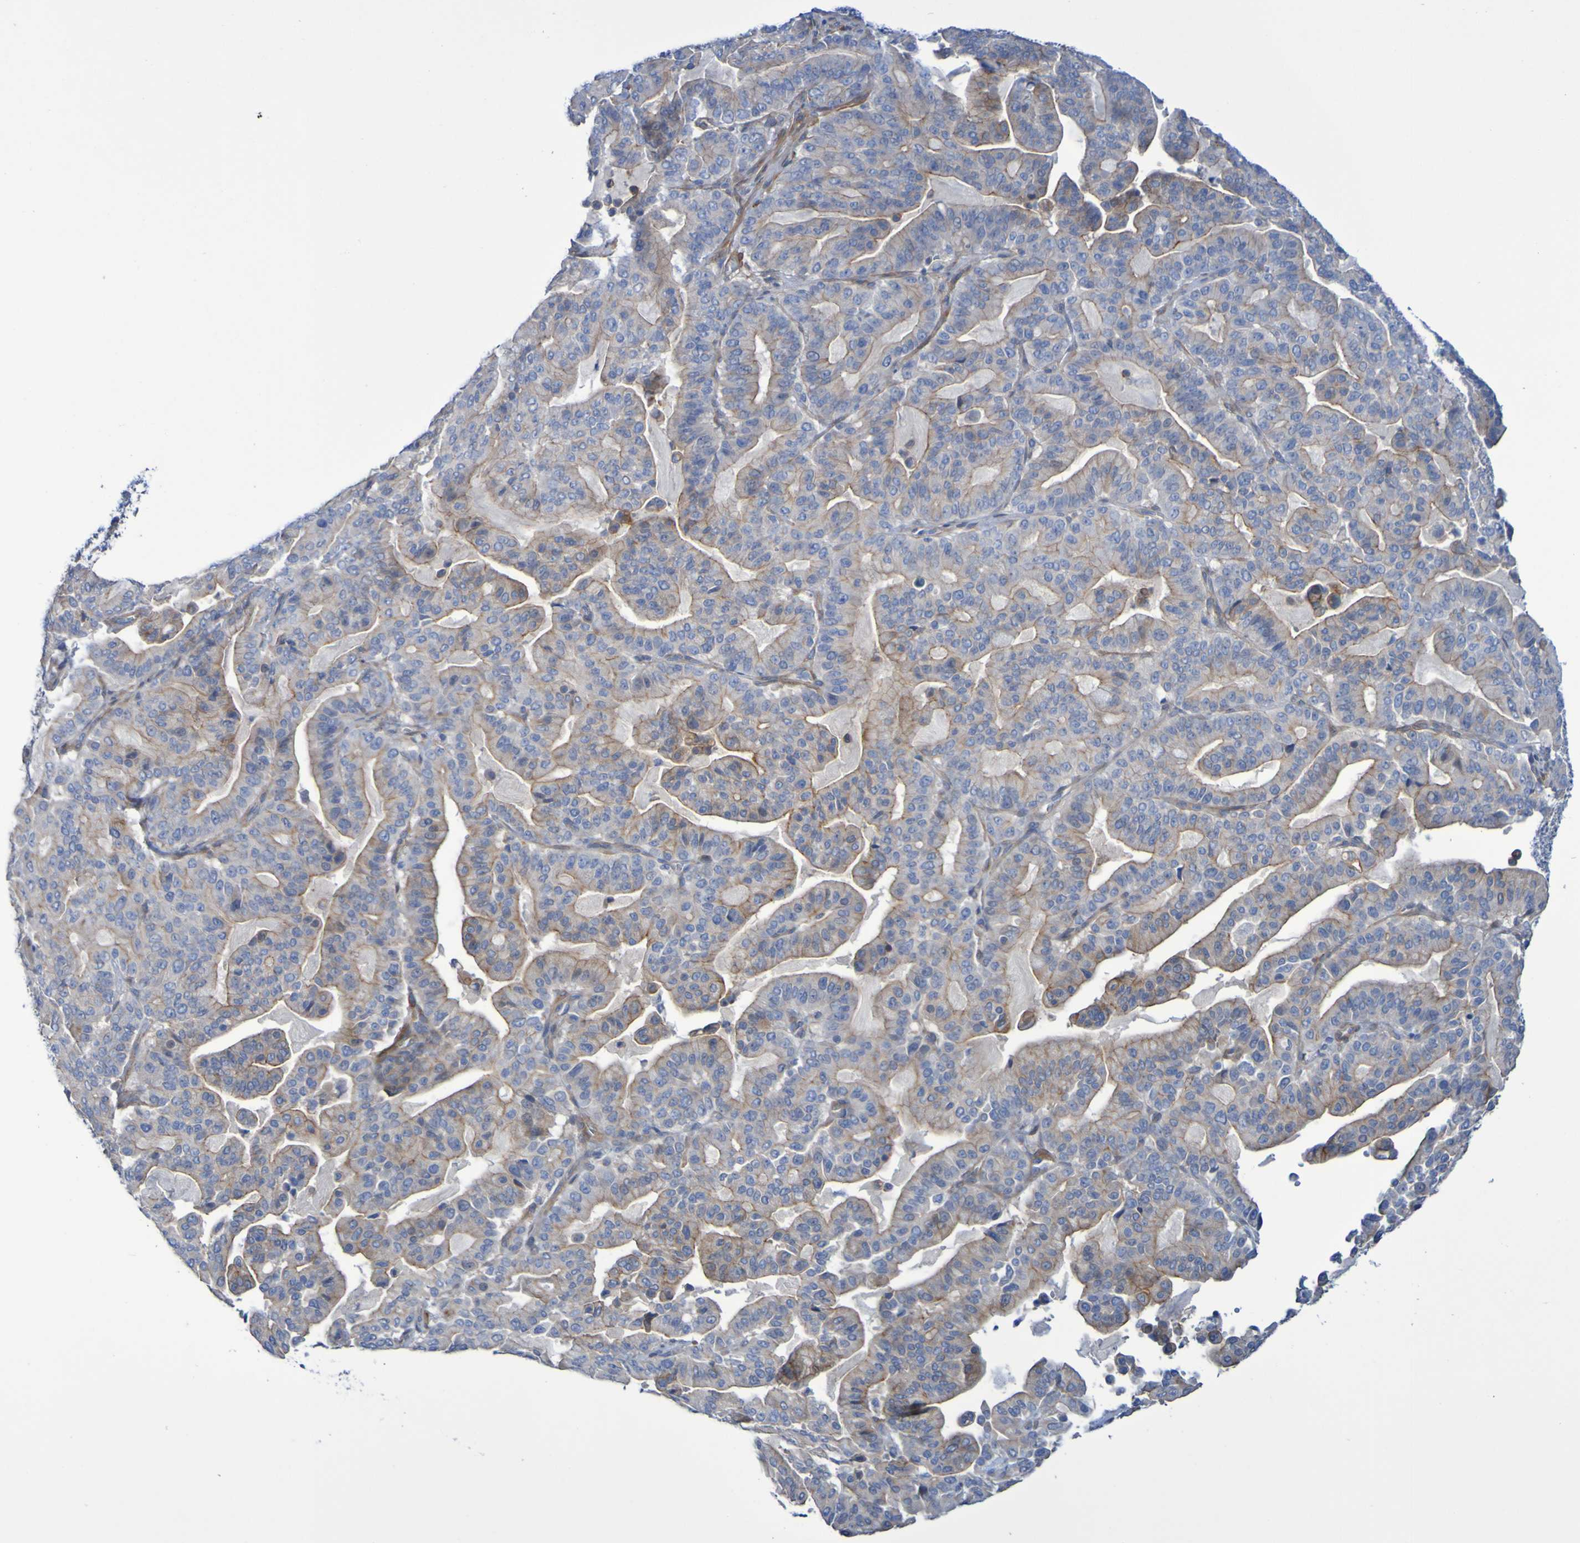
{"staining": {"intensity": "moderate", "quantity": "25%-75%", "location": "cytoplasmic/membranous"}, "tissue": "pancreatic cancer", "cell_type": "Tumor cells", "image_type": "cancer", "snomed": [{"axis": "morphology", "description": "Adenocarcinoma, NOS"}, {"axis": "topography", "description": "Pancreas"}], "caption": "This histopathology image demonstrates IHC staining of human pancreatic cancer, with medium moderate cytoplasmic/membranous positivity in about 25%-75% of tumor cells.", "gene": "LPP", "patient": {"sex": "male", "age": 63}}